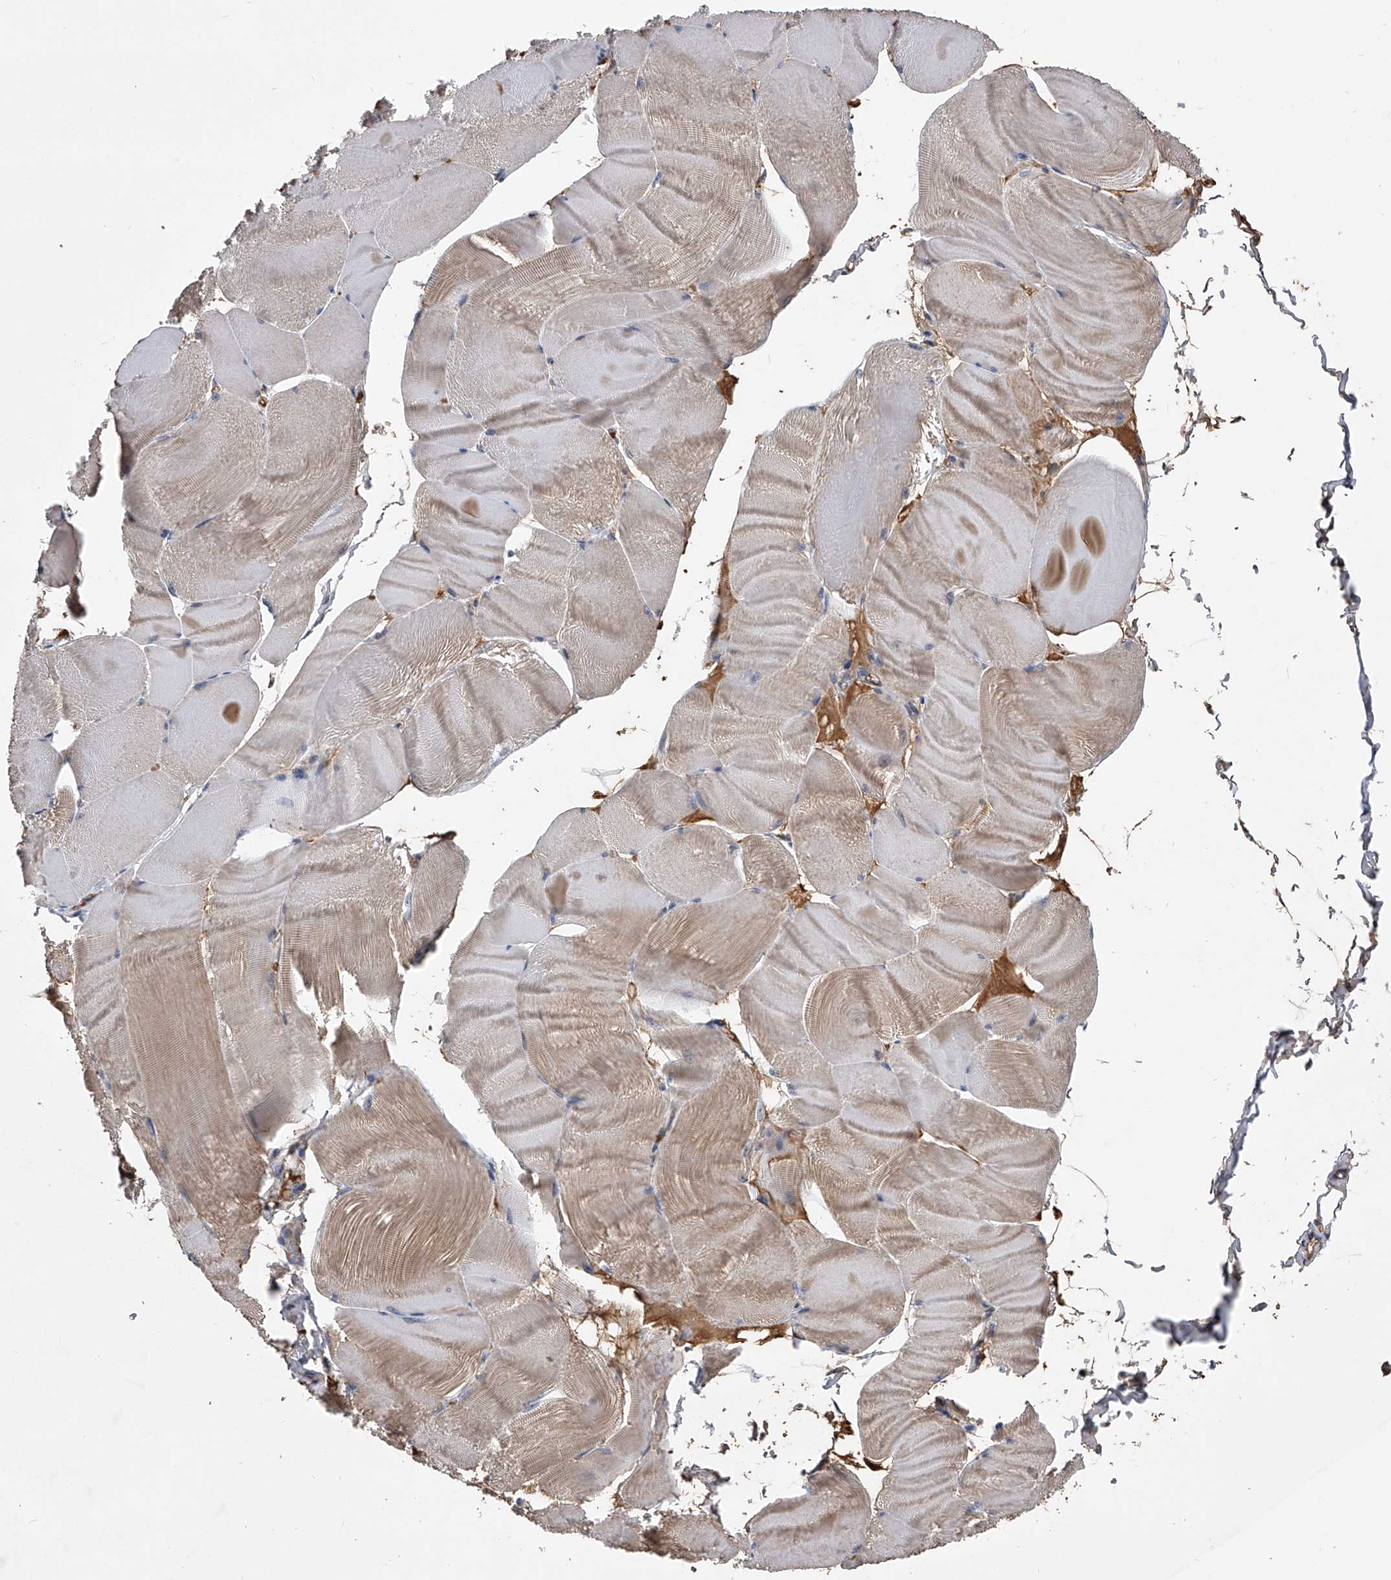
{"staining": {"intensity": "moderate", "quantity": "25%-75%", "location": "cytoplasmic/membranous"}, "tissue": "skeletal muscle", "cell_type": "Myocytes", "image_type": "normal", "snomed": [{"axis": "morphology", "description": "Normal tissue, NOS"}, {"axis": "morphology", "description": "Basal cell carcinoma"}, {"axis": "topography", "description": "Skeletal muscle"}], "caption": "DAB (3,3'-diaminobenzidine) immunohistochemical staining of normal skeletal muscle displays moderate cytoplasmic/membranous protein positivity in about 25%-75% of myocytes.", "gene": "ZNF25", "patient": {"sex": "female", "age": 64}}